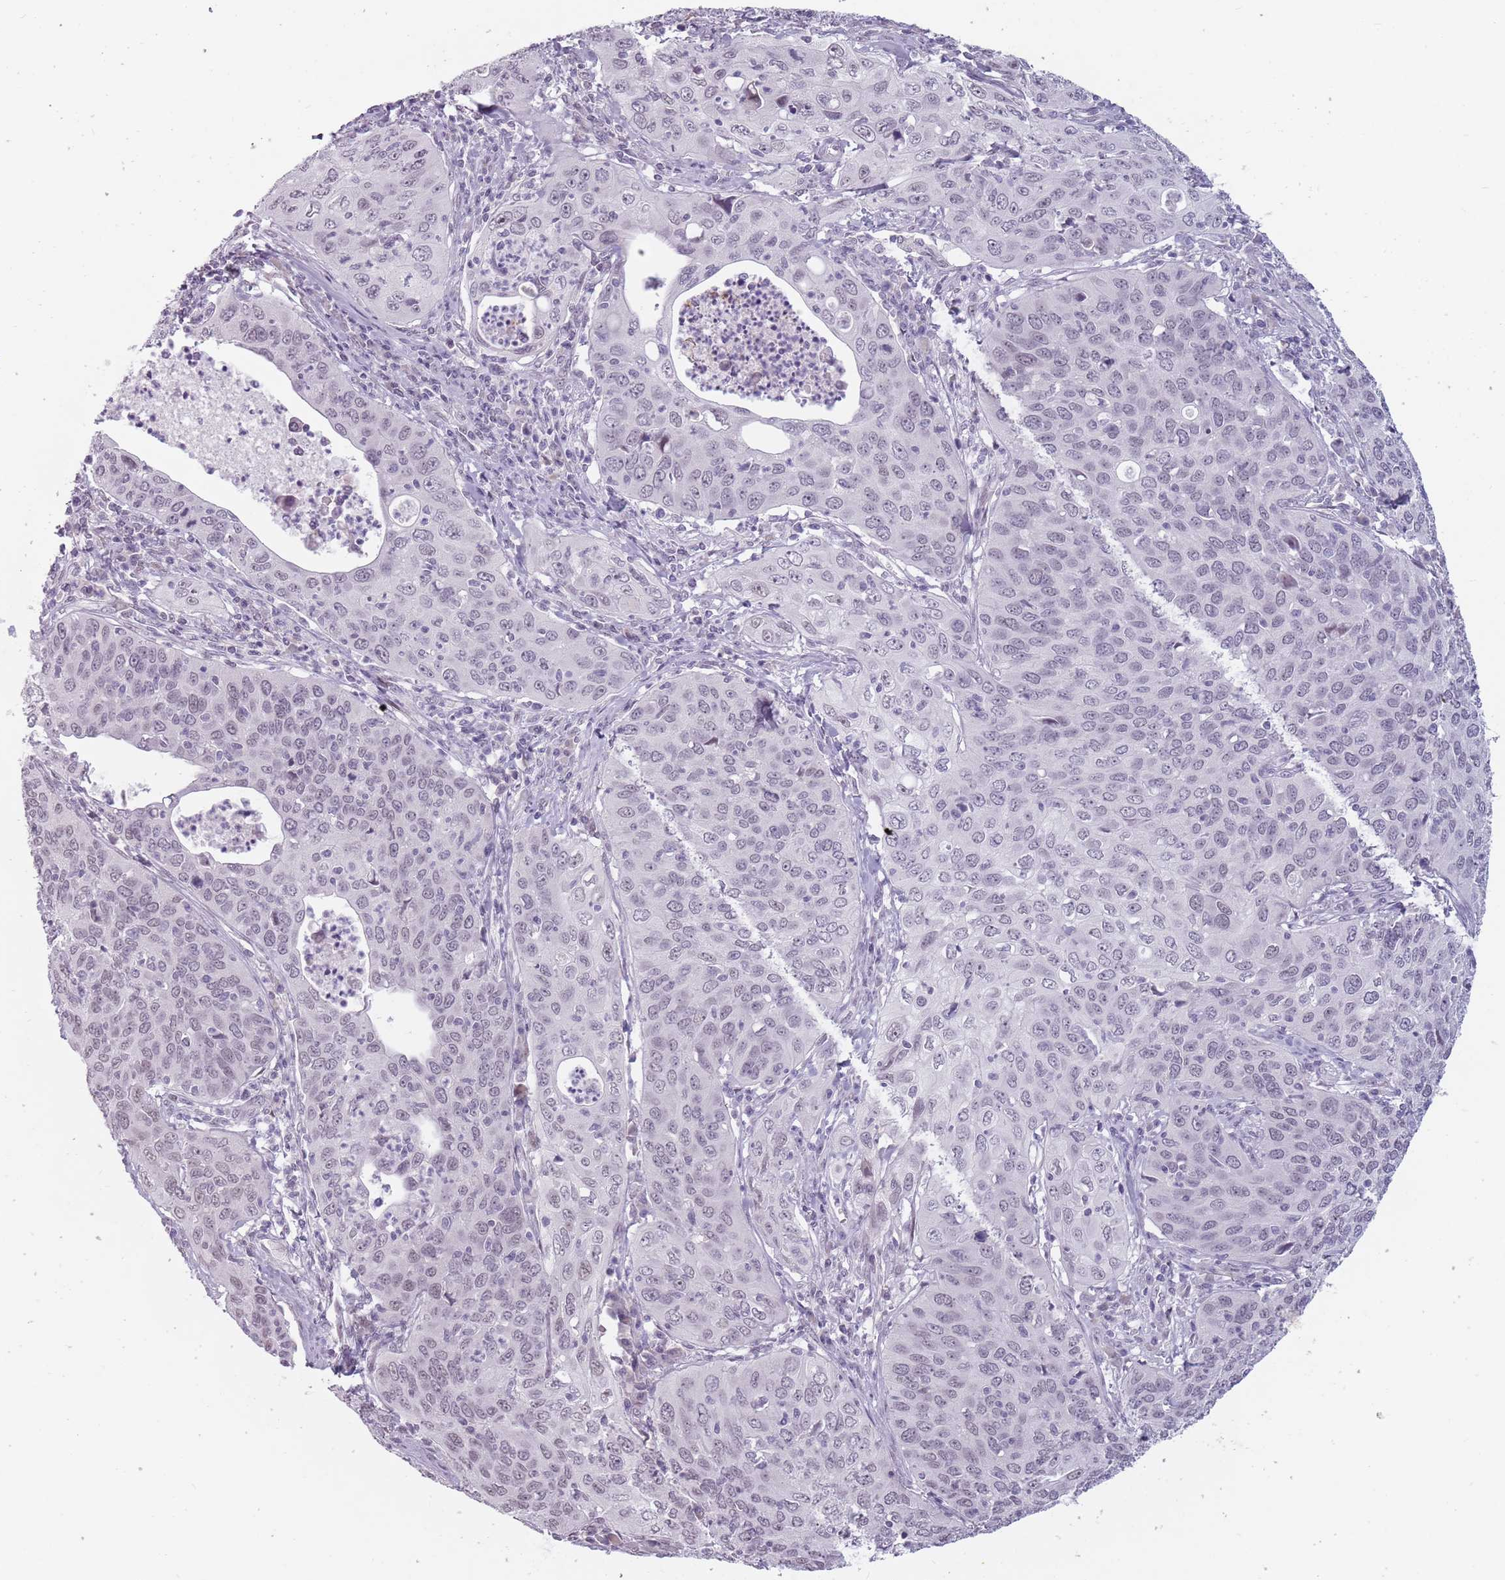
{"staining": {"intensity": "weak", "quantity": "<25%", "location": "nuclear"}, "tissue": "cervical cancer", "cell_type": "Tumor cells", "image_type": "cancer", "snomed": [{"axis": "morphology", "description": "Squamous cell carcinoma, NOS"}, {"axis": "topography", "description": "Cervix"}], "caption": "The IHC histopathology image has no significant expression in tumor cells of cervical cancer tissue. (DAB IHC visualized using brightfield microscopy, high magnification).", "gene": "PTCHD1", "patient": {"sex": "female", "age": 36}}